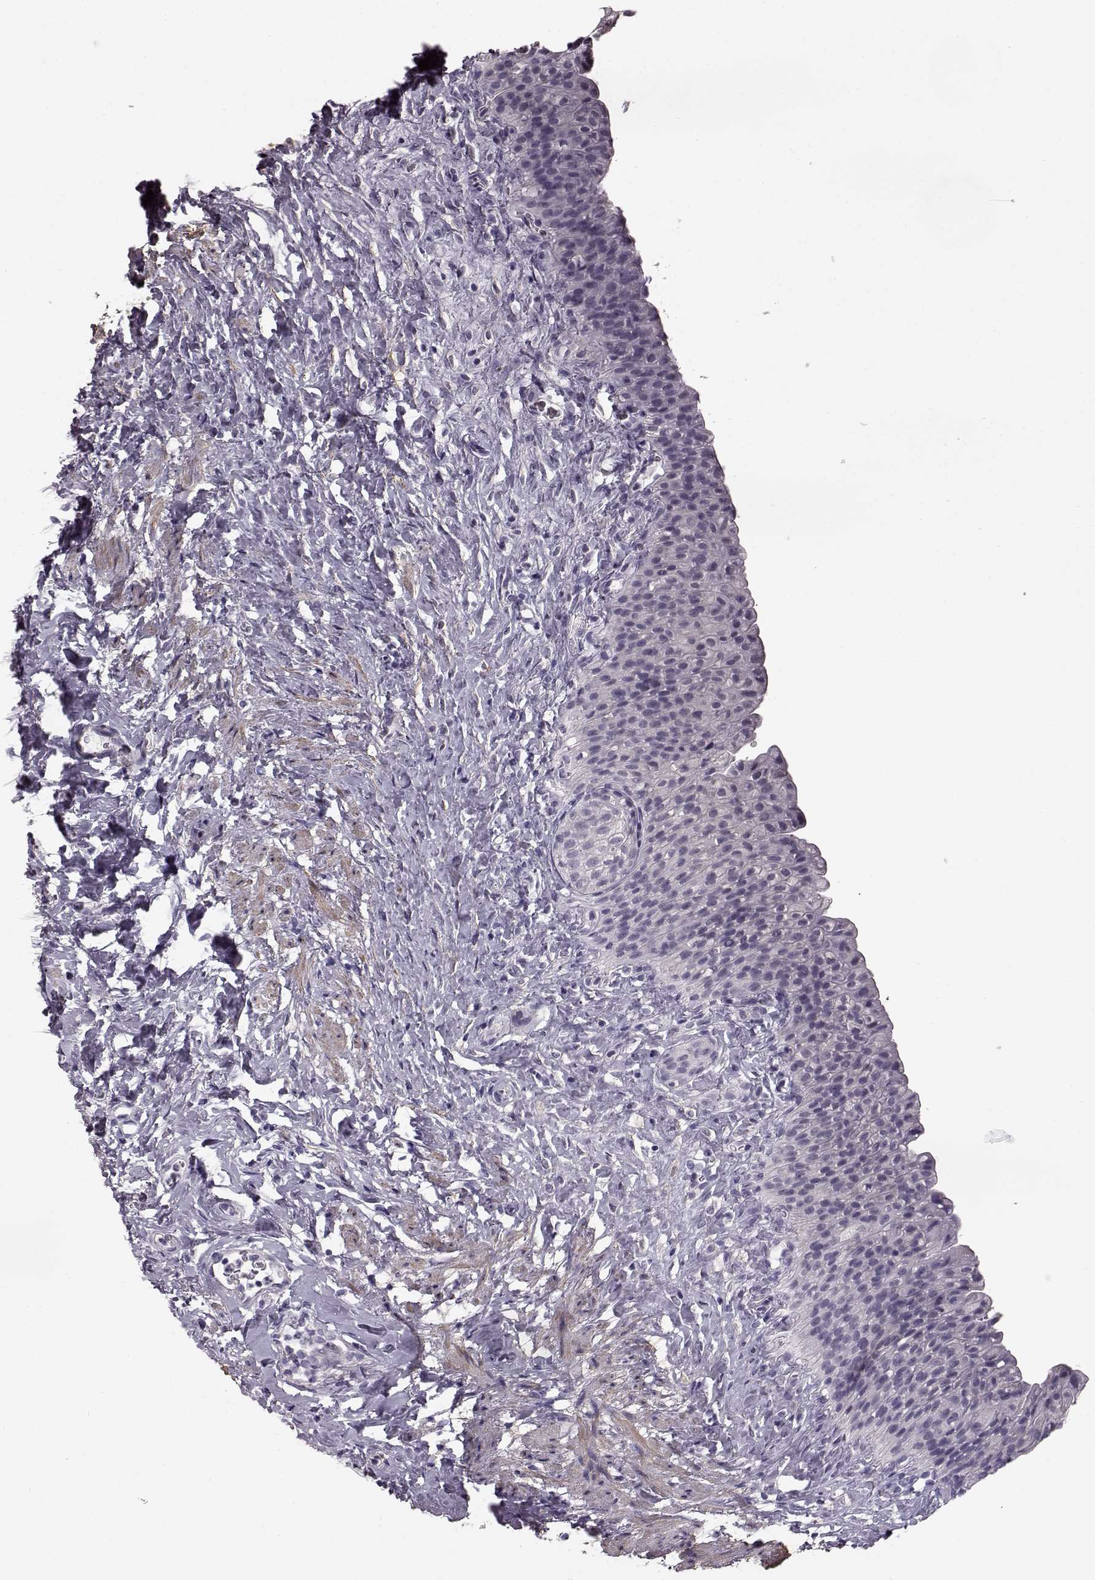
{"staining": {"intensity": "negative", "quantity": "none", "location": "none"}, "tissue": "urinary bladder", "cell_type": "Urothelial cells", "image_type": "normal", "snomed": [{"axis": "morphology", "description": "Normal tissue, NOS"}, {"axis": "topography", "description": "Urinary bladder"}], "caption": "The image displays no staining of urothelial cells in benign urinary bladder.", "gene": "SLCO3A1", "patient": {"sex": "male", "age": 76}}